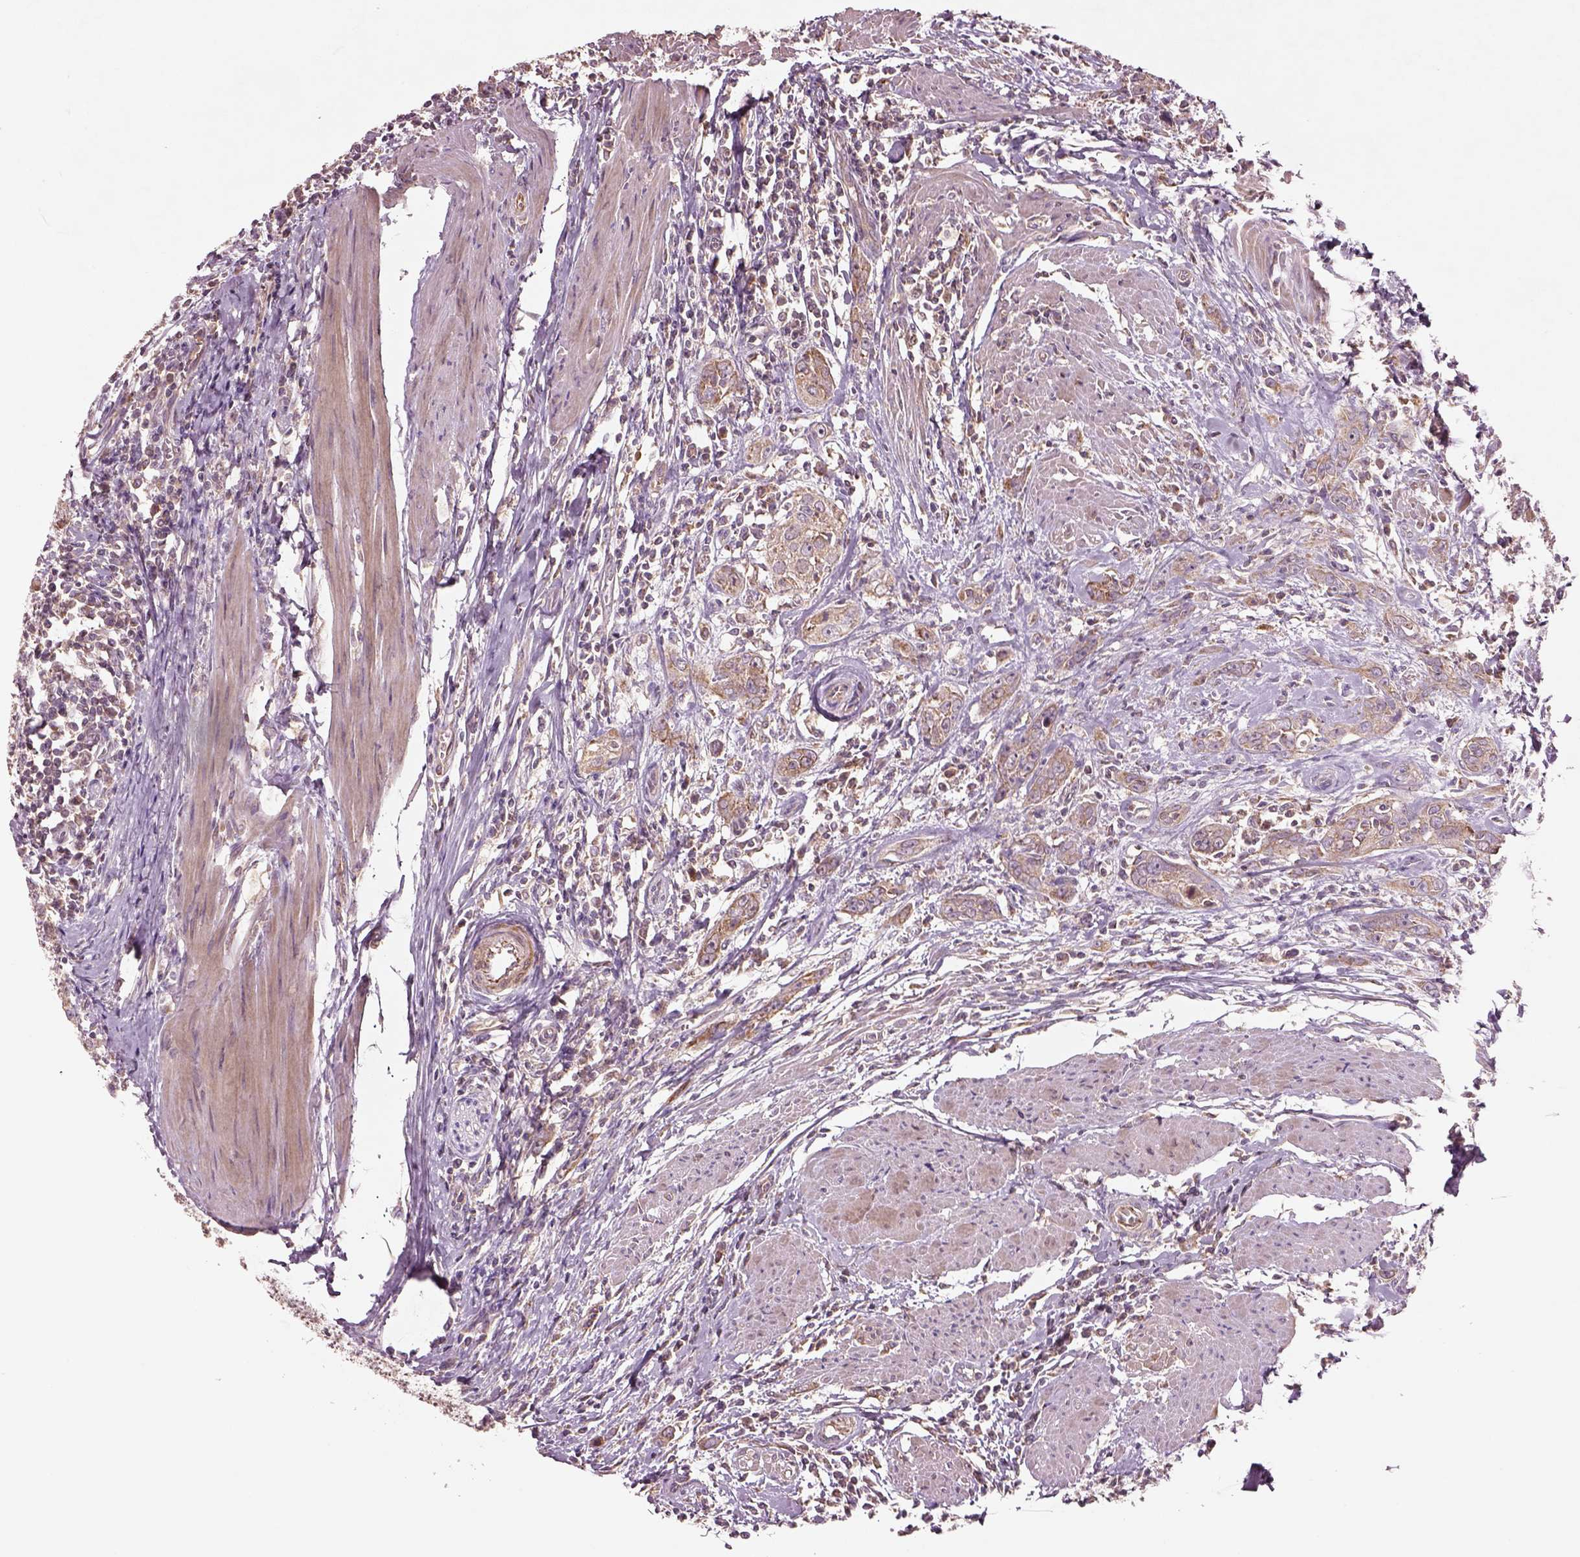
{"staining": {"intensity": "weak", "quantity": ">75%", "location": "cytoplasmic/membranous"}, "tissue": "urothelial cancer", "cell_type": "Tumor cells", "image_type": "cancer", "snomed": [{"axis": "morphology", "description": "Urothelial carcinoma, High grade"}, {"axis": "topography", "description": "Urinary bladder"}], "caption": "The photomicrograph demonstrates a brown stain indicating the presence of a protein in the cytoplasmic/membranous of tumor cells in high-grade urothelial carcinoma.", "gene": "SLC25A5", "patient": {"sex": "male", "age": 83}}